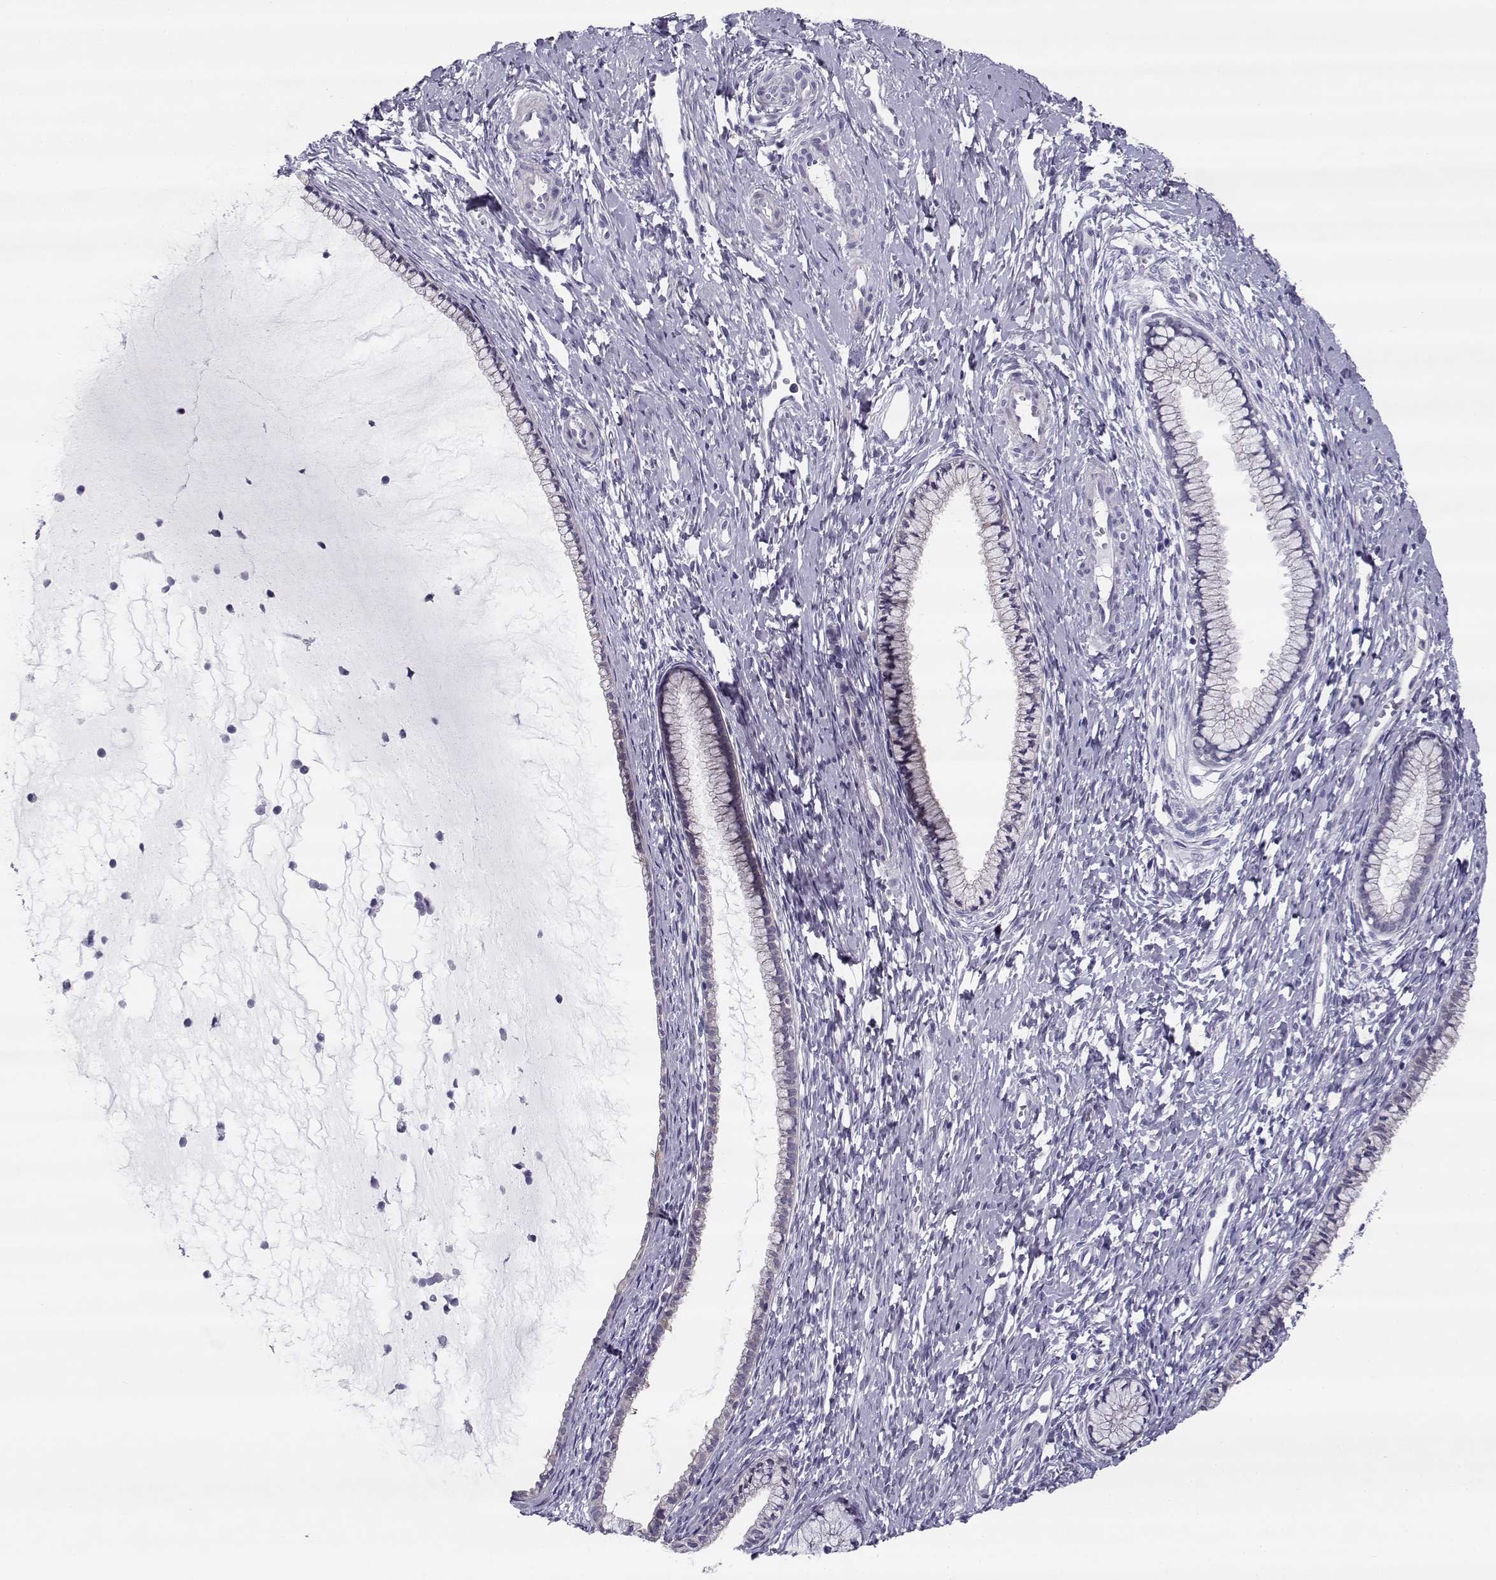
{"staining": {"intensity": "negative", "quantity": "none", "location": "none"}, "tissue": "cervix", "cell_type": "Glandular cells", "image_type": "normal", "snomed": [{"axis": "morphology", "description": "Normal tissue, NOS"}, {"axis": "topography", "description": "Cervix"}], "caption": "High power microscopy photomicrograph of an immunohistochemistry image of benign cervix, revealing no significant positivity in glandular cells.", "gene": "CREB3L3", "patient": {"sex": "female", "age": 40}}